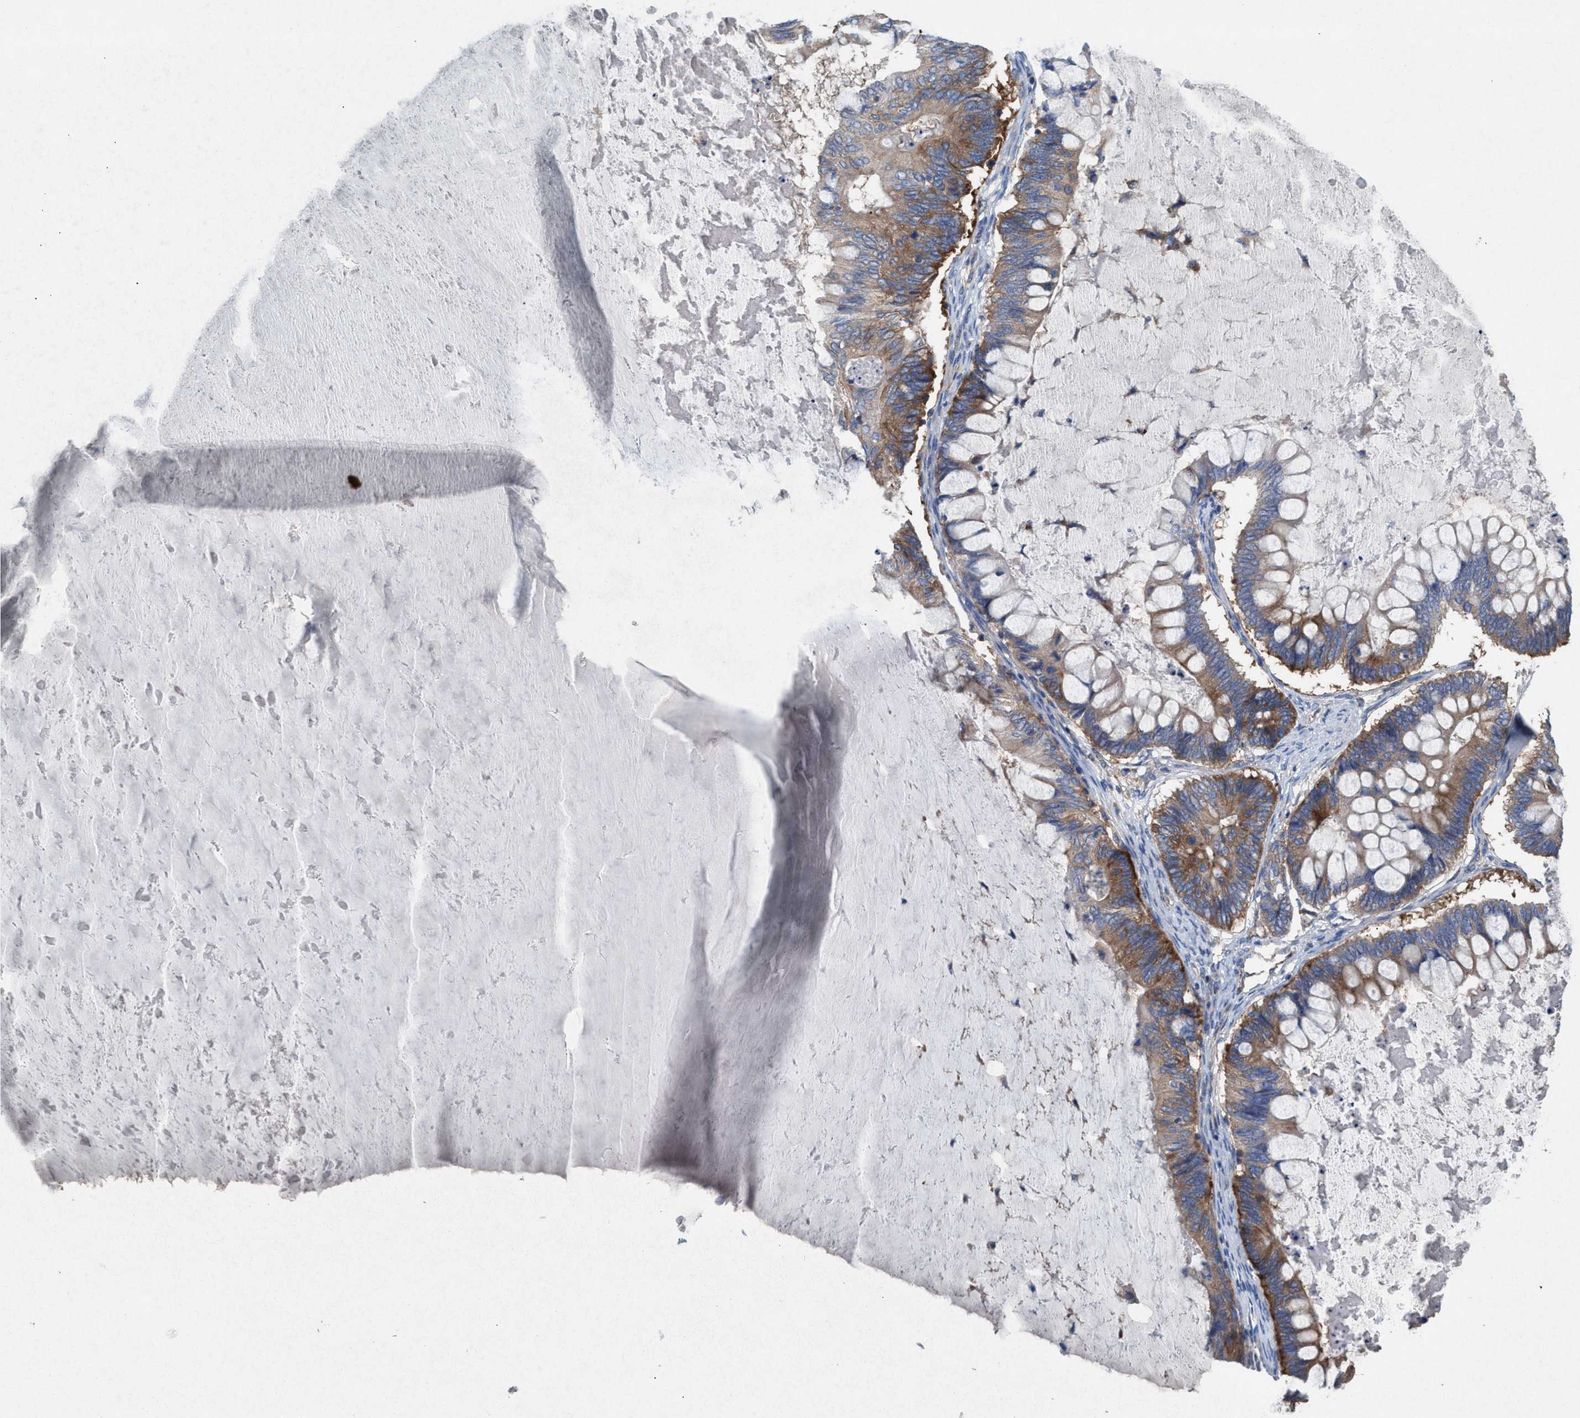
{"staining": {"intensity": "moderate", "quantity": ">75%", "location": "cytoplasmic/membranous"}, "tissue": "ovarian cancer", "cell_type": "Tumor cells", "image_type": "cancer", "snomed": [{"axis": "morphology", "description": "Cystadenocarcinoma, mucinous, NOS"}, {"axis": "topography", "description": "Ovary"}], "caption": "Ovarian cancer was stained to show a protein in brown. There is medium levels of moderate cytoplasmic/membranous positivity in approximately >75% of tumor cells. (DAB (3,3'-diaminobenzidine) IHC, brown staining for protein, blue staining for nuclei).", "gene": "NYAP1", "patient": {"sex": "female", "age": 61}}